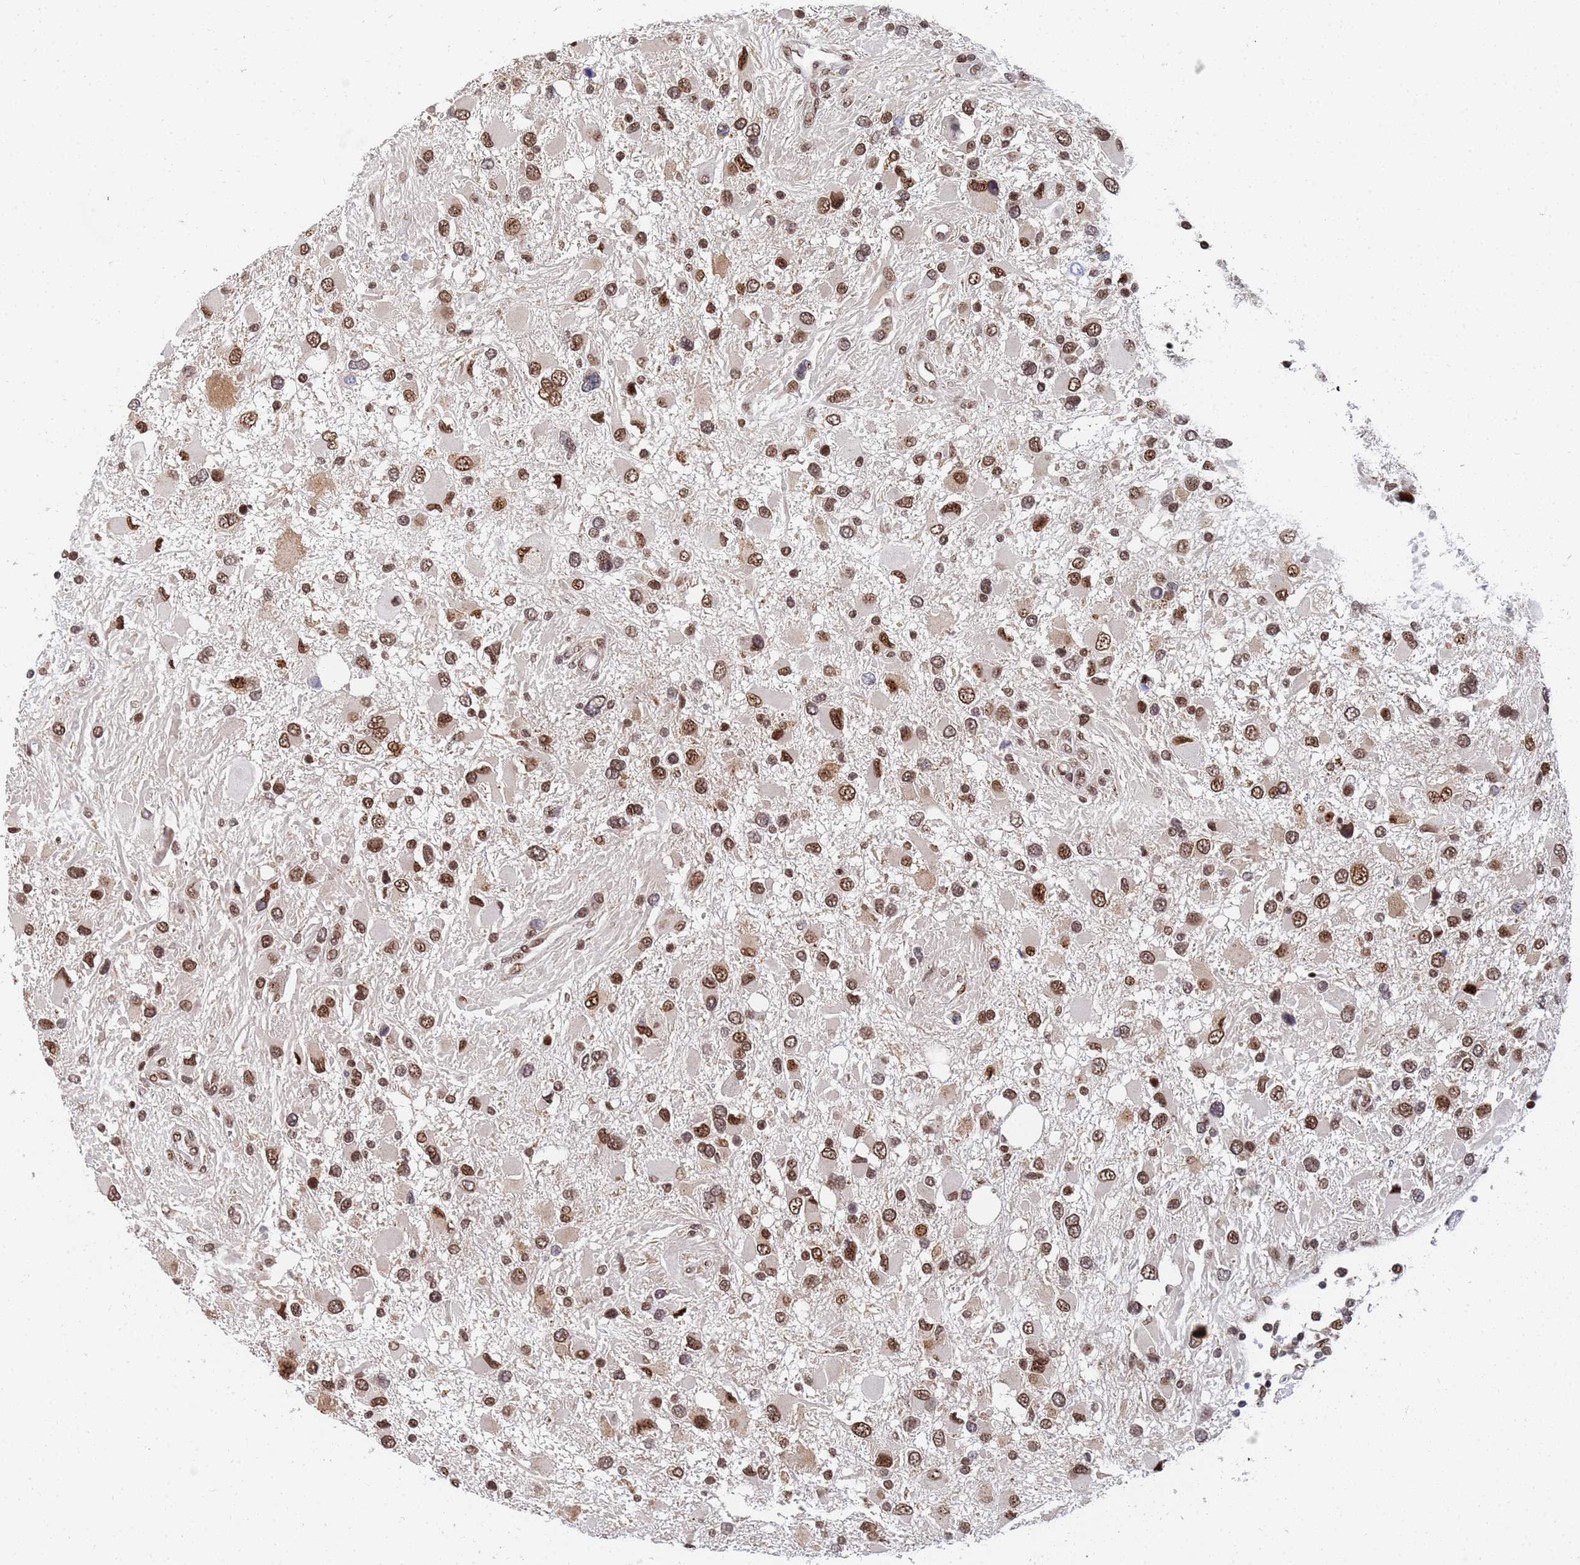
{"staining": {"intensity": "moderate", "quantity": ">75%", "location": "nuclear"}, "tissue": "glioma", "cell_type": "Tumor cells", "image_type": "cancer", "snomed": [{"axis": "morphology", "description": "Glioma, malignant, High grade"}, {"axis": "topography", "description": "Brain"}], "caption": "Tumor cells show medium levels of moderate nuclear positivity in about >75% of cells in human glioma.", "gene": "AP5Z1", "patient": {"sex": "male", "age": 53}}